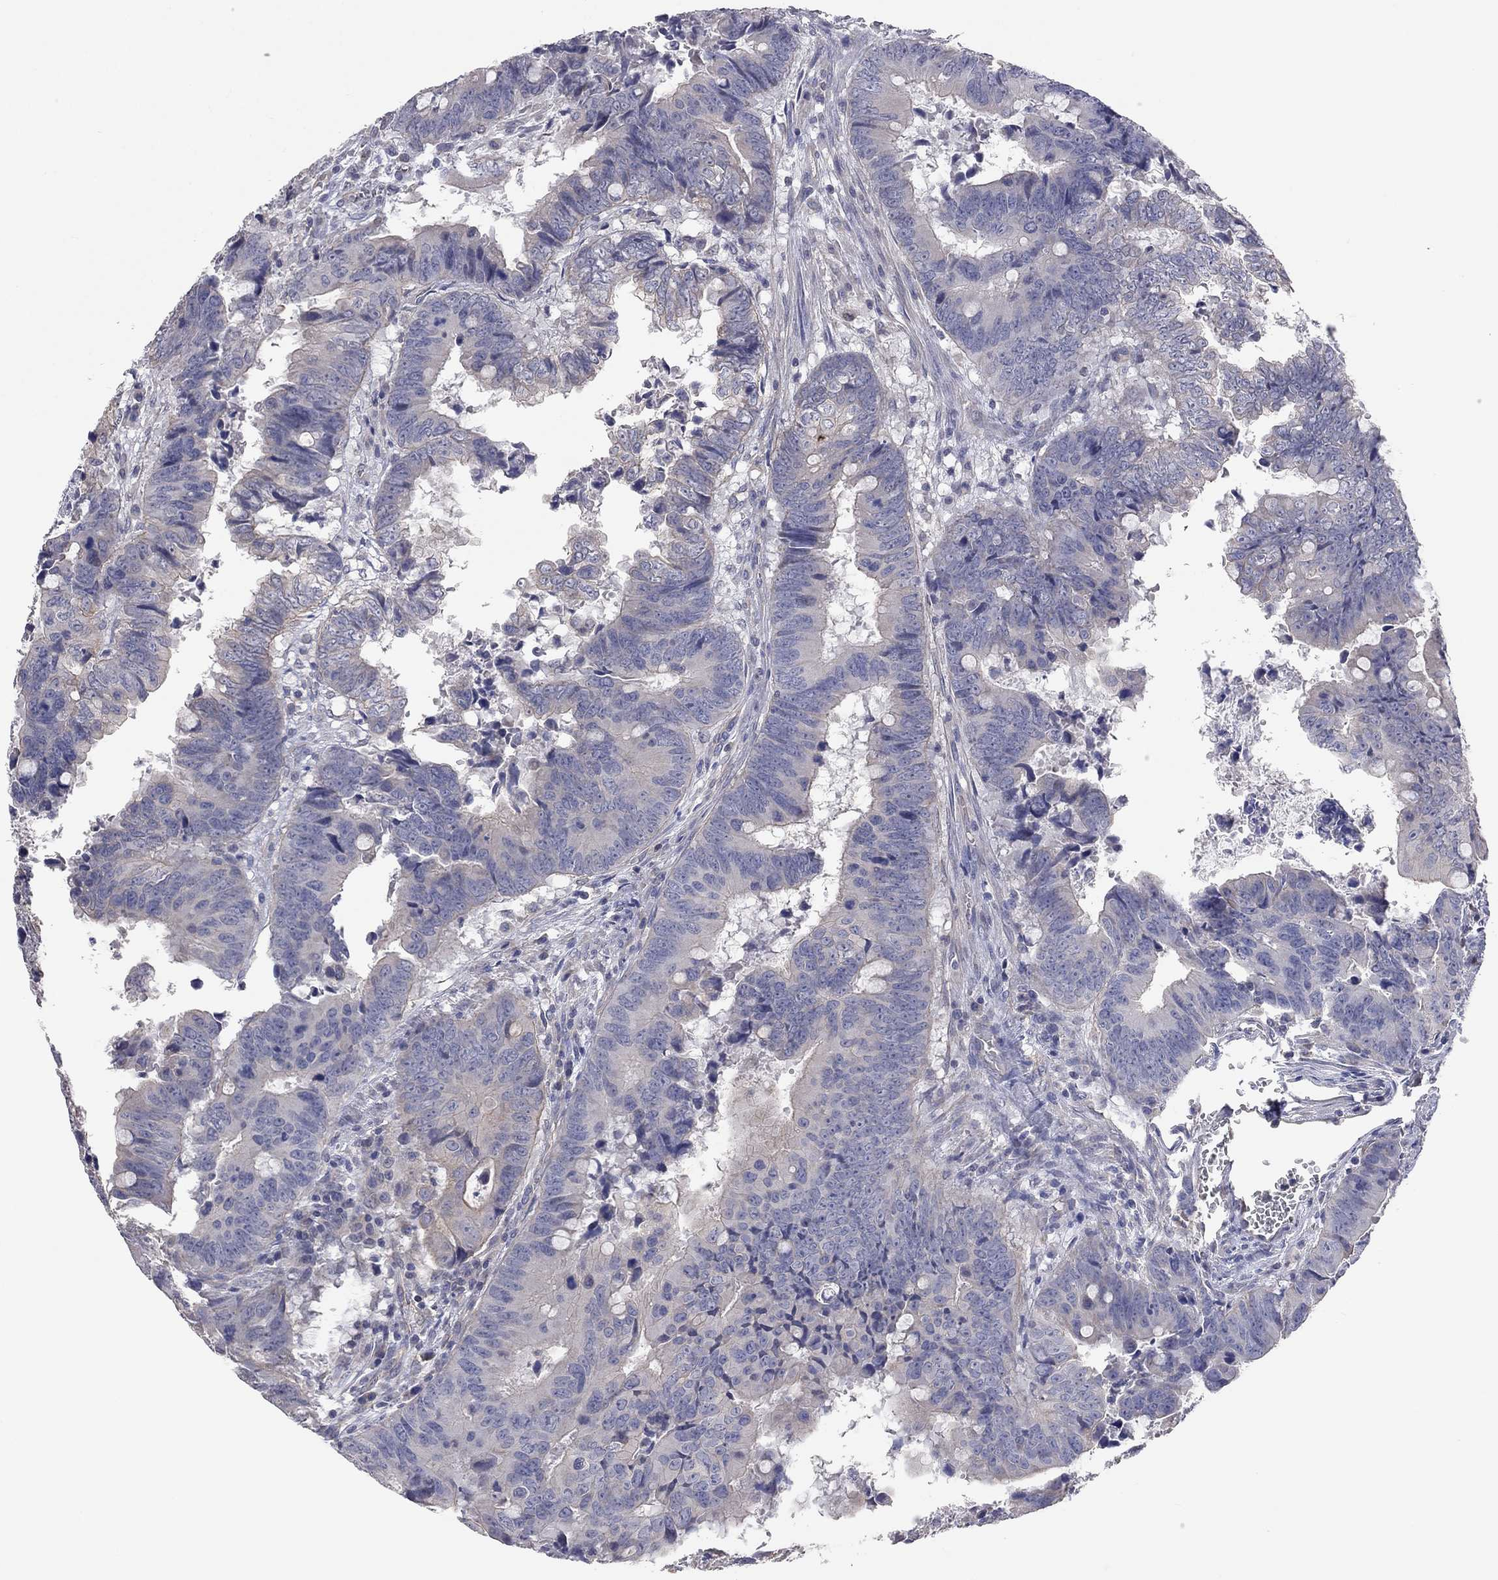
{"staining": {"intensity": "negative", "quantity": "none", "location": "none"}, "tissue": "colorectal cancer", "cell_type": "Tumor cells", "image_type": "cancer", "snomed": [{"axis": "morphology", "description": "Adenocarcinoma, NOS"}, {"axis": "topography", "description": "Colon"}], "caption": "IHC photomicrograph of human colorectal adenocarcinoma stained for a protein (brown), which displays no staining in tumor cells. (DAB immunohistochemistry (IHC) visualized using brightfield microscopy, high magnification).", "gene": "KCNB1", "patient": {"sex": "female", "age": 82}}